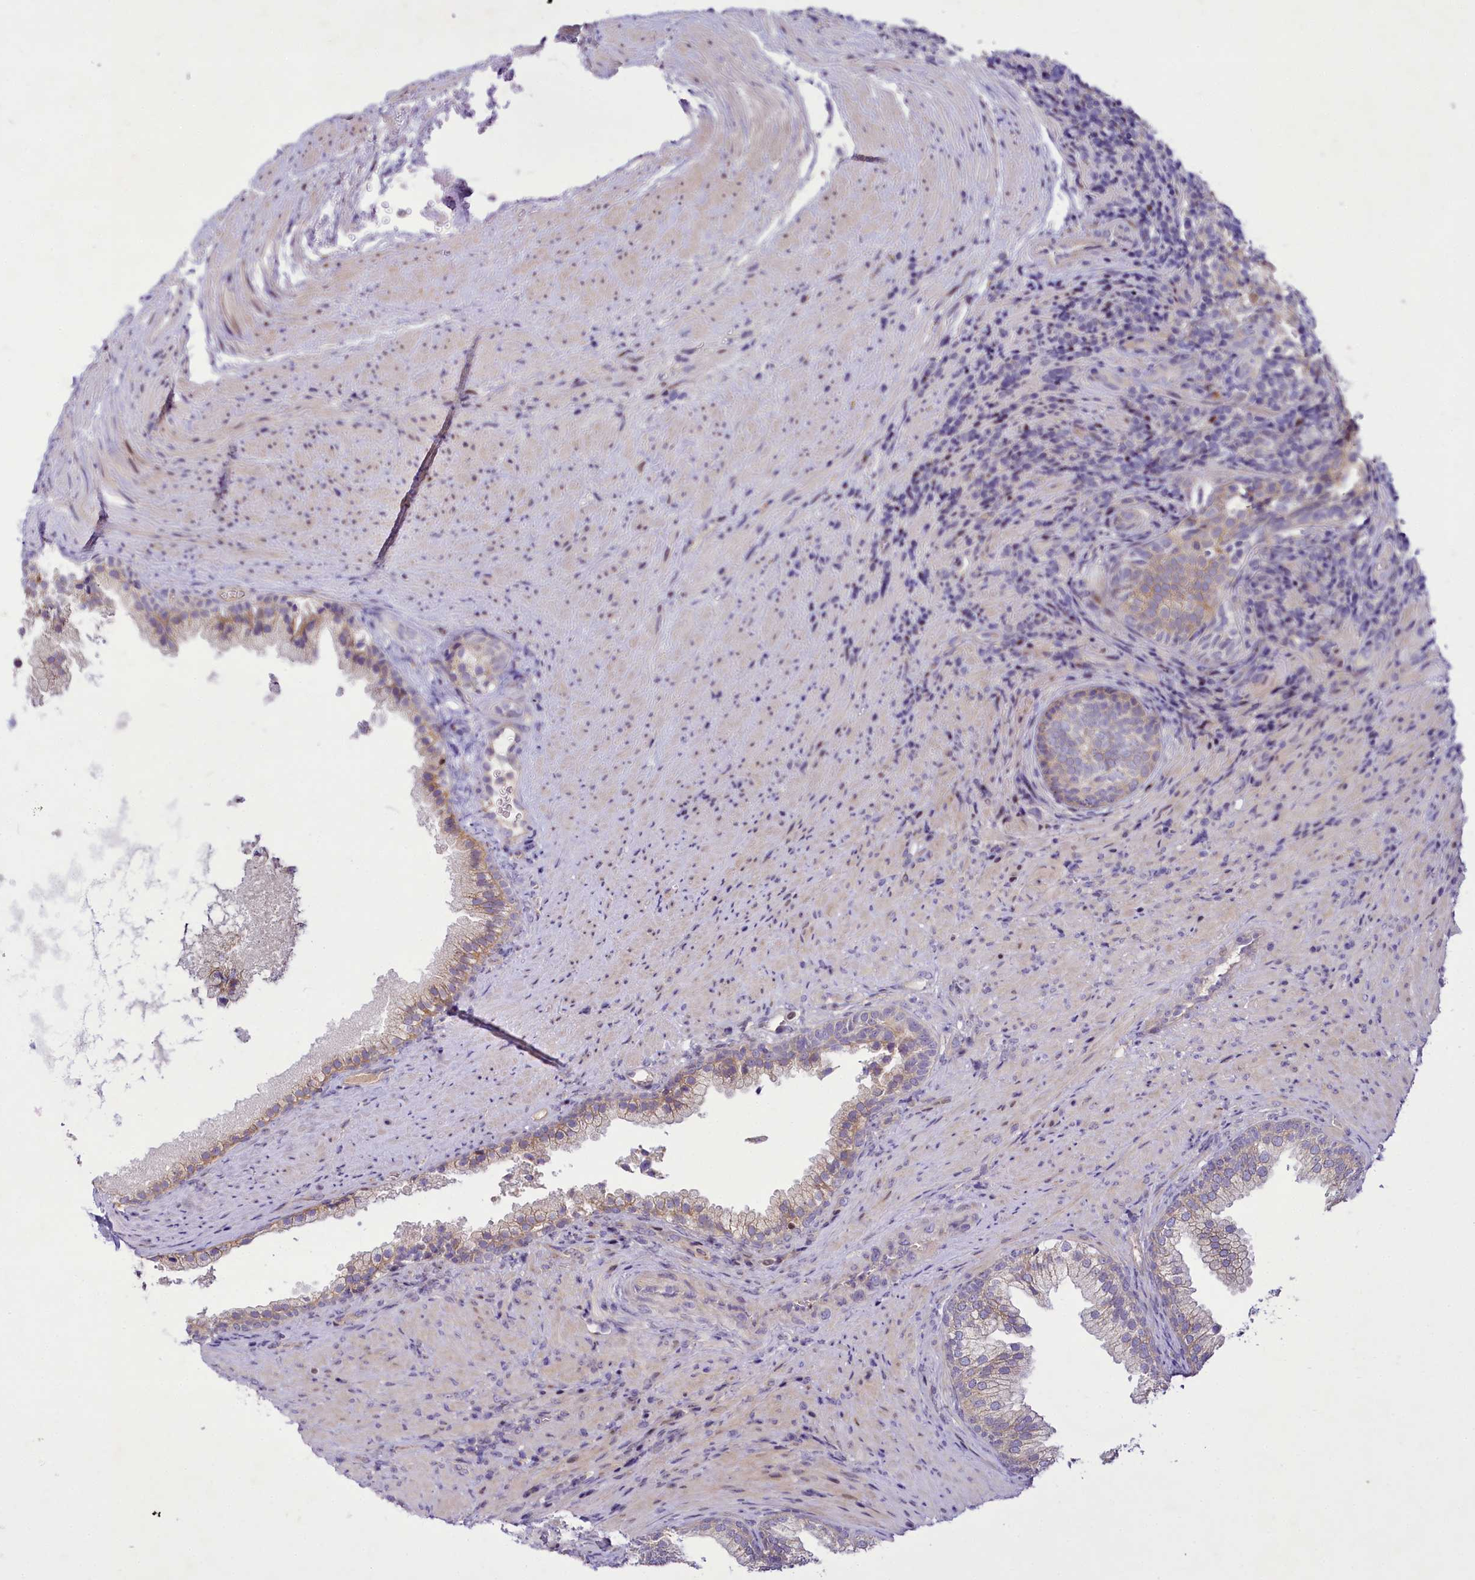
{"staining": {"intensity": "moderate", "quantity": "<25%", "location": "cytoplasmic/membranous"}, "tissue": "prostate", "cell_type": "Glandular cells", "image_type": "normal", "snomed": [{"axis": "morphology", "description": "Normal tissue, NOS"}, {"axis": "topography", "description": "Prostate"}], "caption": "Glandular cells show low levels of moderate cytoplasmic/membranous staining in approximately <25% of cells in normal human prostate. The protein is shown in brown color, while the nuclei are stained blue.", "gene": "ZC3H12C", "patient": {"sex": "male", "age": 76}}